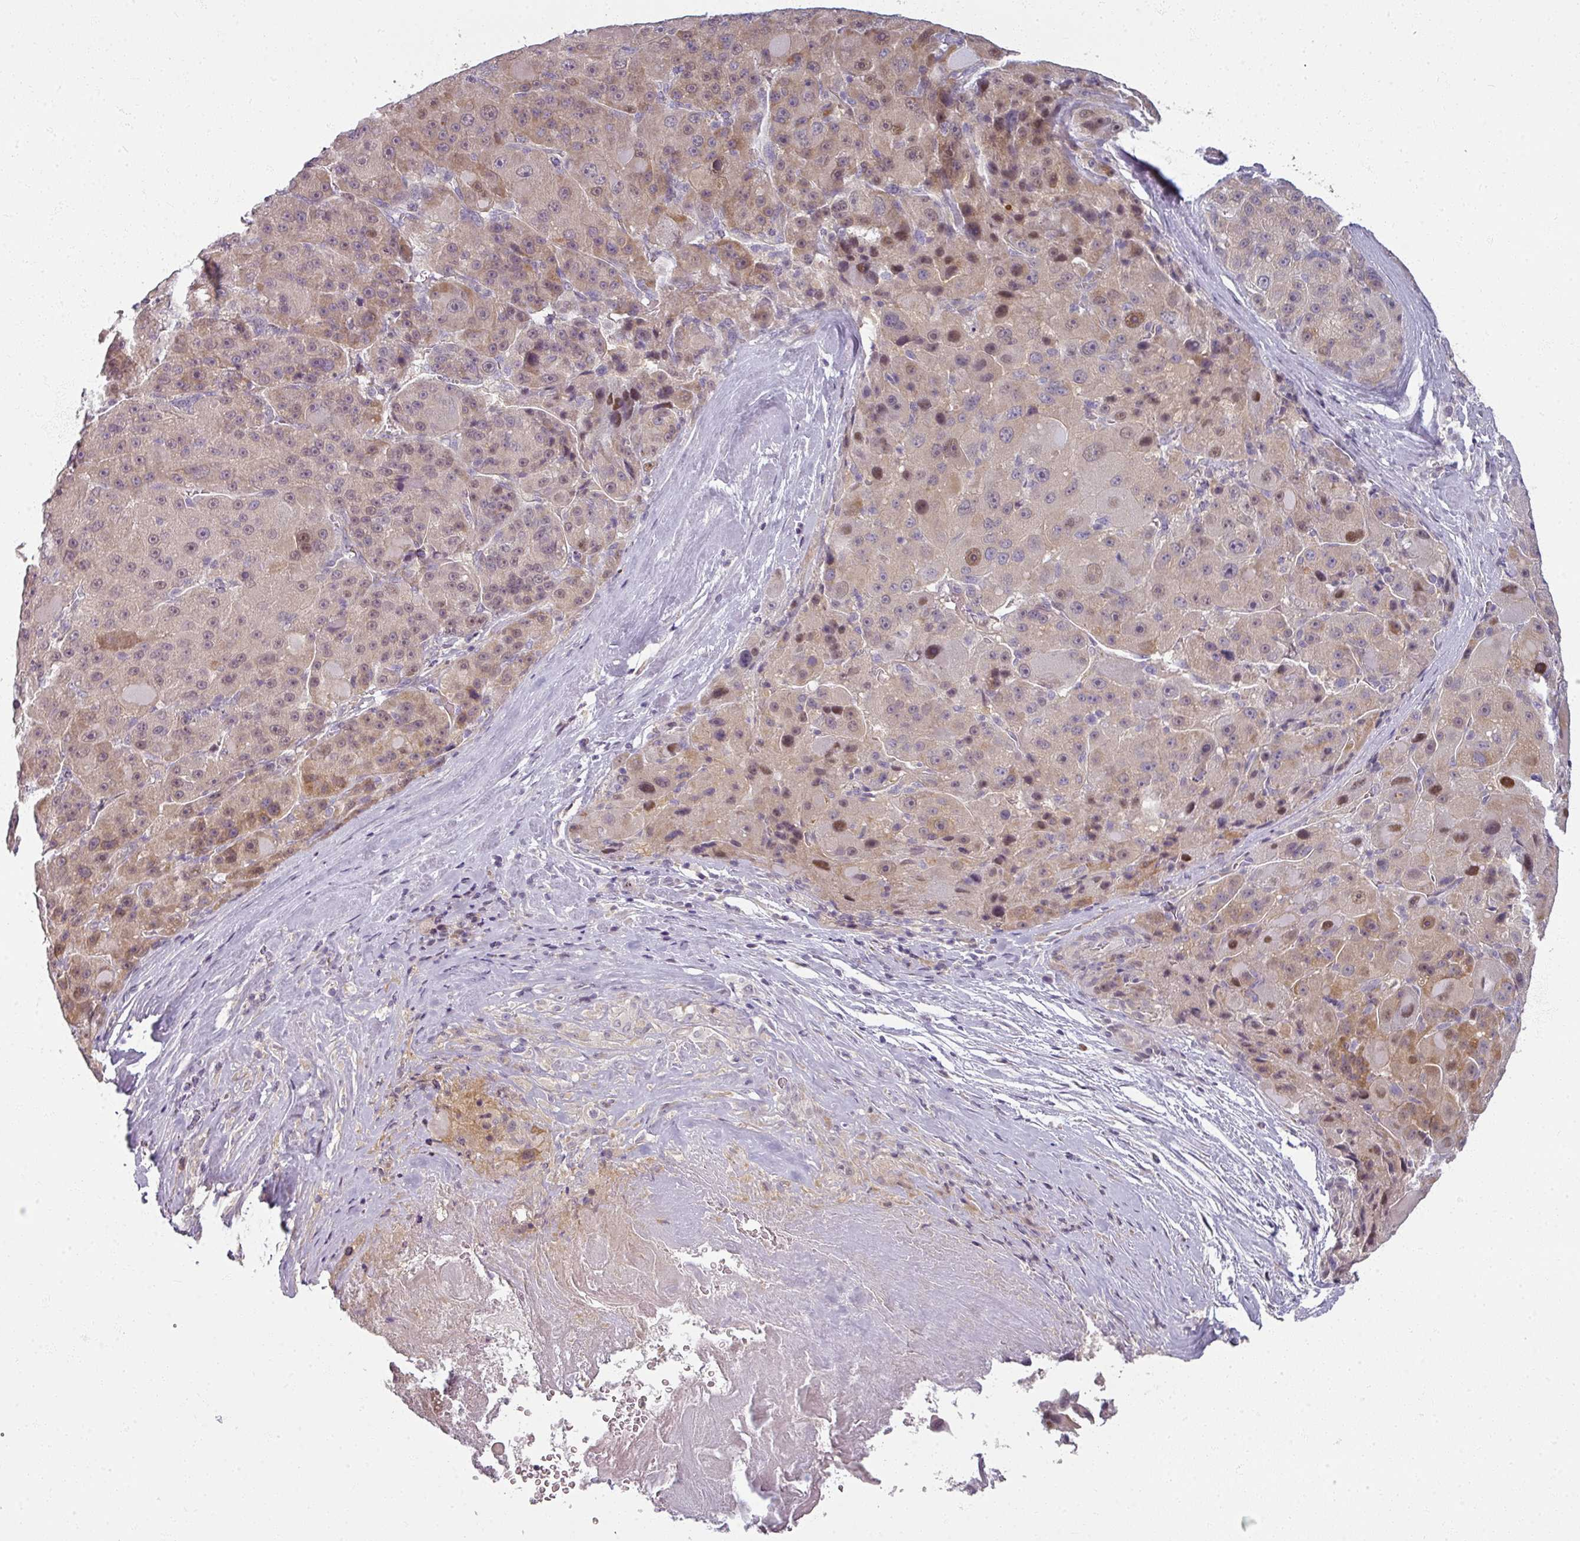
{"staining": {"intensity": "moderate", "quantity": "25%-75%", "location": "cytoplasmic/membranous,nuclear"}, "tissue": "liver cancer", "cell_type": "Tumor cells", "image_type": "cancer", "snomed": [{"axis": "morphology", "description": "Carcinoma, Hepatocellular, NOS"}, {"axis": "topography", "description": "Liver"}], "caption": "Moderate cytoplasmic/membranous and nuclear expression is identified in approximately 25%-75% of tumor cells in liver hepatocellular carcinoma. Immunohistochemistry stains the protein of interest in brown and the nuclei are stained blue.", "gene": "MYMK", "patient": {"sex": "male", "age": 76}}